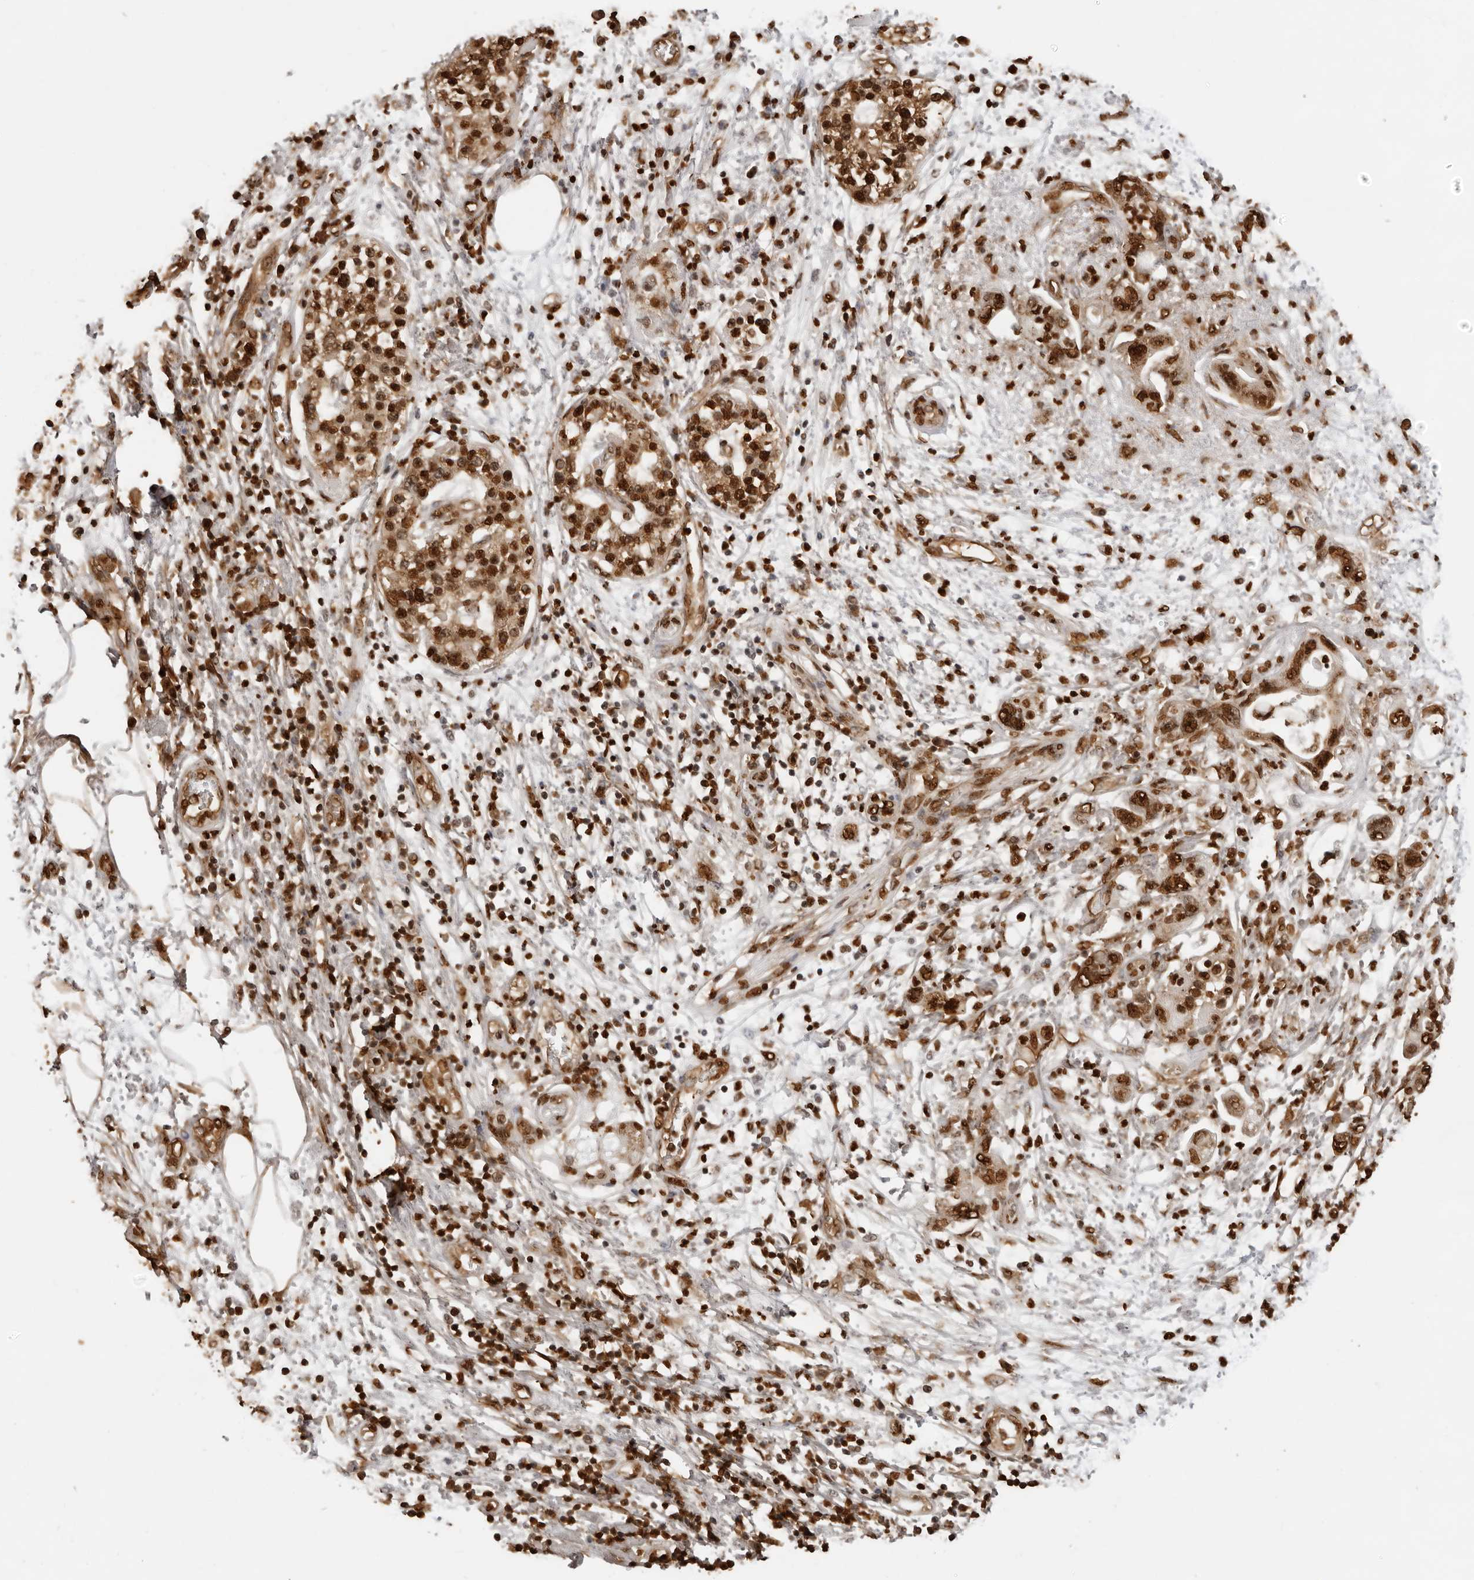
{"staining": {"intensity": "strong", "quantity": ">75%", "location": "nuclear"}, "tissue": "pancreatic cancer", "cell_type": "Tumor cells", "image_type": "cancer", "snomed": [{"axis": "morphology", "description": "Adenocarcinoma, NOS"}, {"axis": "topography", "description": "Pancreas"}], "caption": "Tumor cells display high levels of strong nuclear positivity in approximately >75% of cells in human pancreatic cancer.", "gene": "ZFP91", "patient": {"sex": "female", "age": 73}}